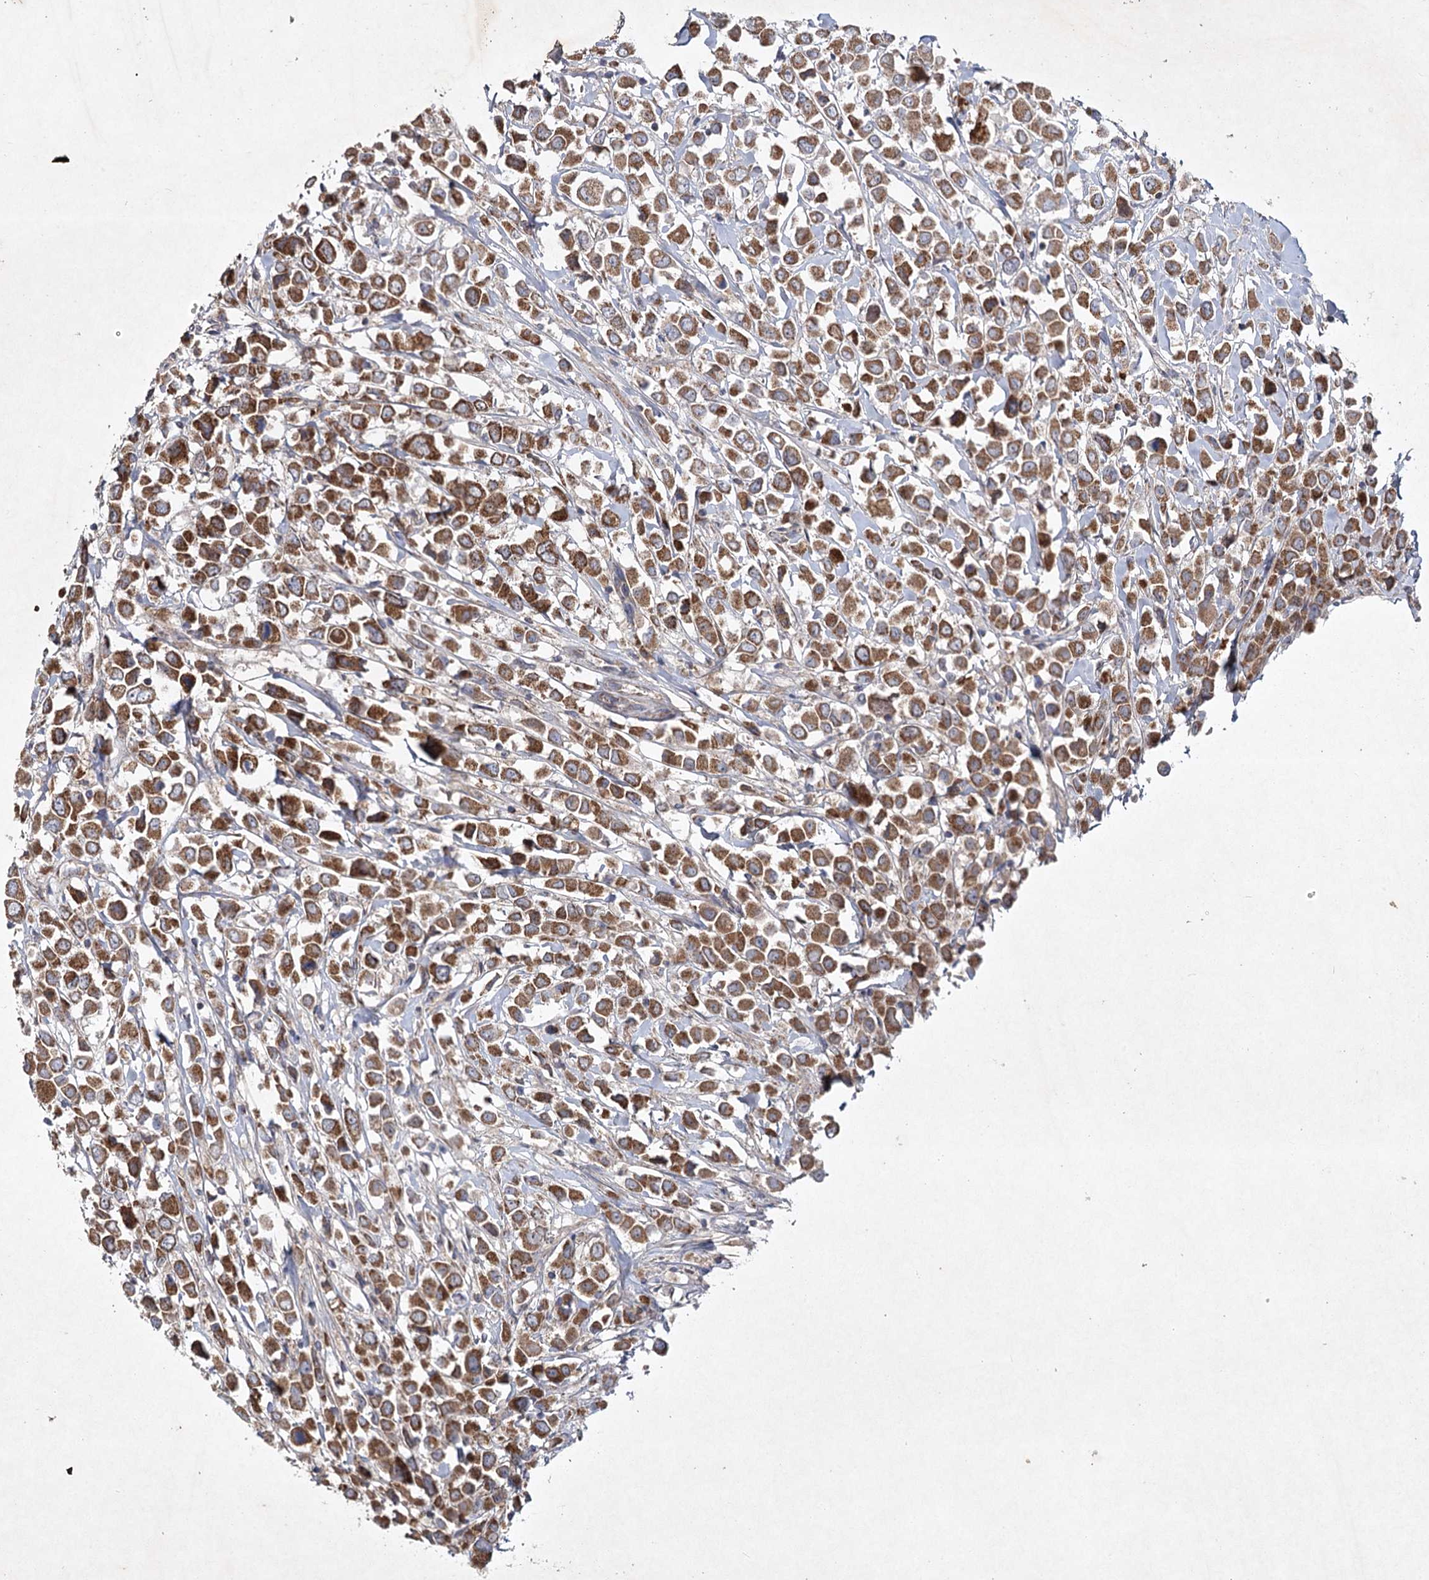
{"staining": {"intensity": "strong", "quantity": ">75%", "location": "cytoplasmic/membranous"}, "tissue": "breast cancer", "cell_type": "Tumor cells", "image_type": "cancer", "snomed": [{"axis": "morphology", "description": "Duct carcinoma"}, {"axis": "topography", "description": "Breast"}], "caption": "Brown immunohistochemical staining in breast cancer reveals strong cytoplasmic/membranous expression in approximately >75% of tumor cells. The staining was performed using DAB, with brown indicating positive protein expression. Nuclei are stained blue with hematoxylin.", "gene": "MRPL44", "patient": {"sex": "female", "age": 61}}